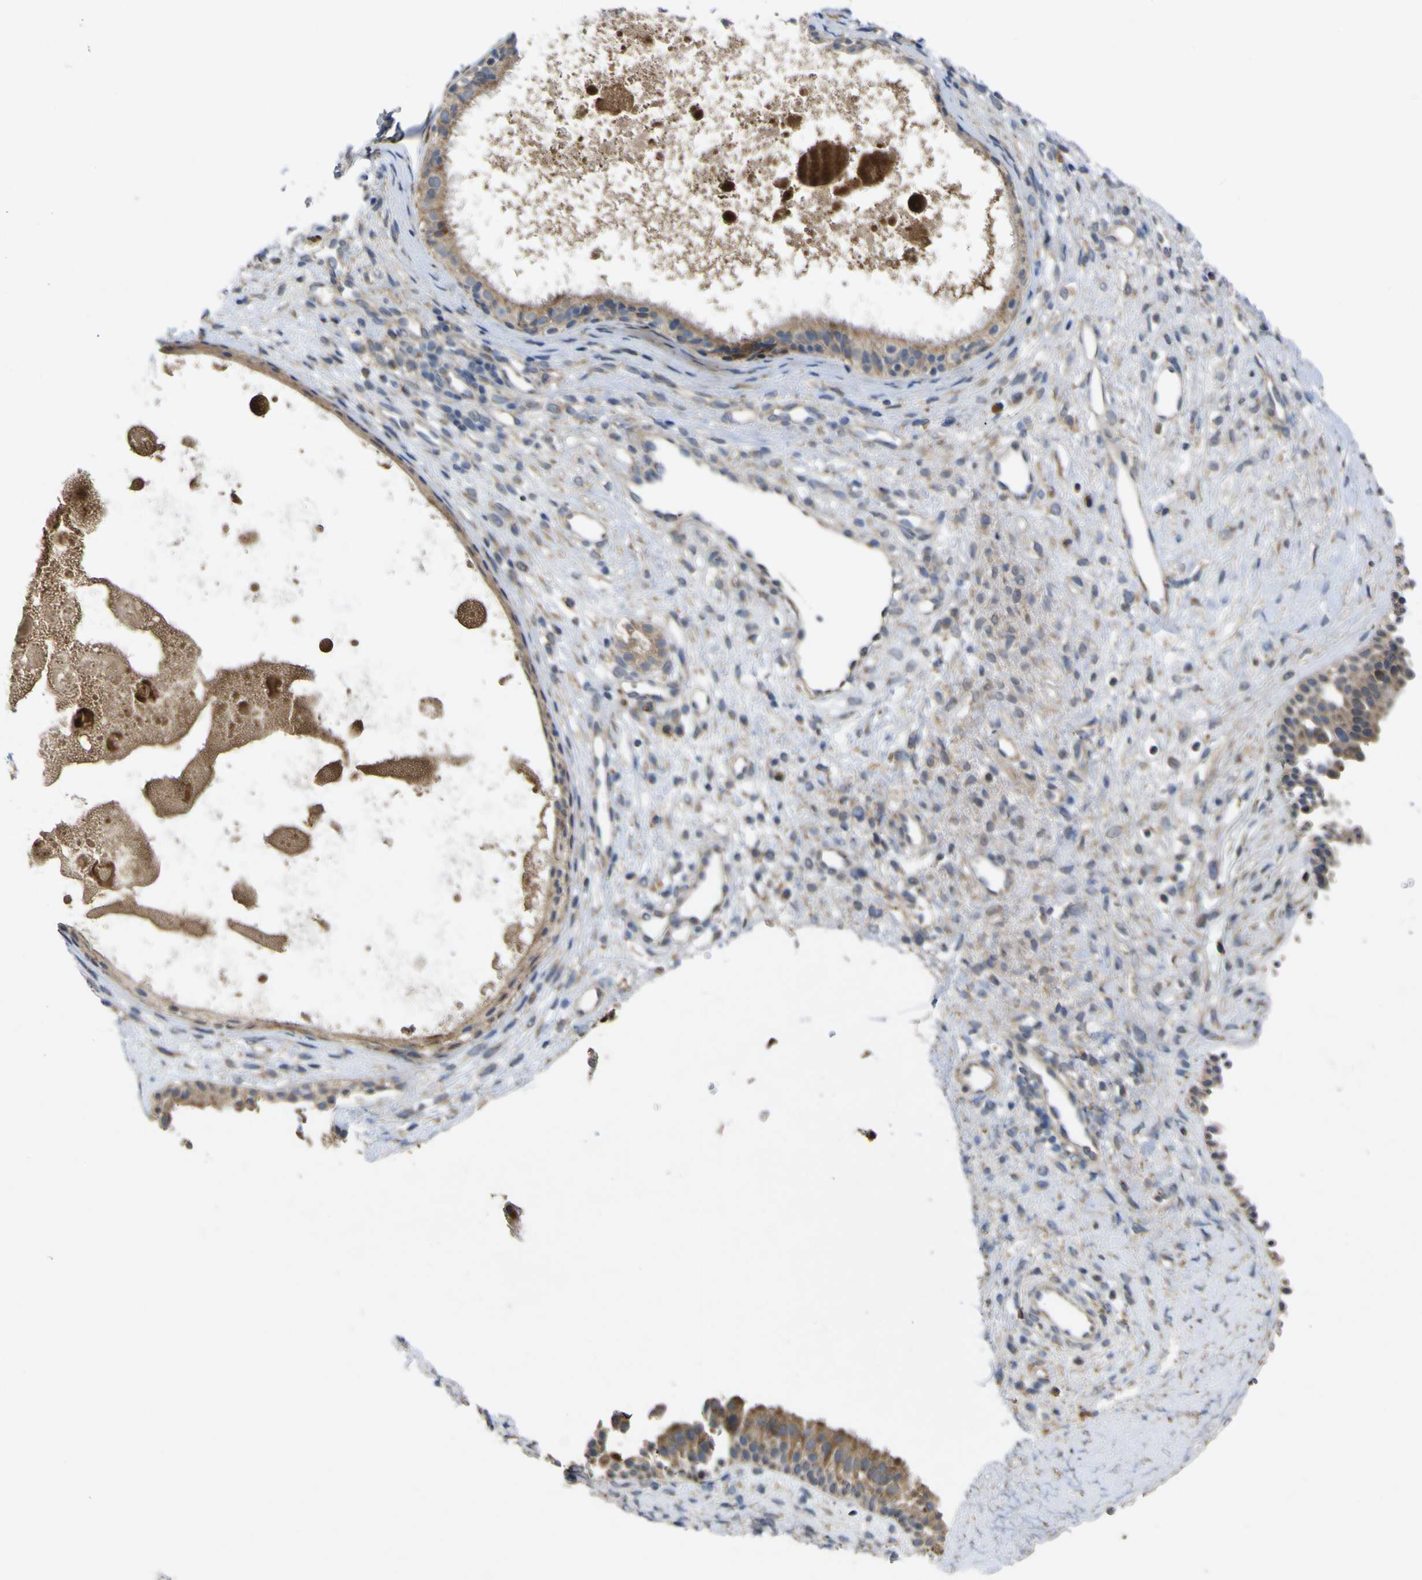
{"staining": {"intensity": "moderate", "quantity": ">75%", "location": "cytoplasmic/membranous,nuclear"}, "tissue": "nasopharynx", "cell_type": "Respiratory epithelial cells", "image_type": "normal", "snomed": [{"axis": "morphology", "description": "Normal tissue, NOS"}, {"axis": "topography", "description": "Nasopharynx"}], "caption": "High-magnification brightfield microscopy of normal nasopharynx stained with DAB (3,3'-diaminobenzidine) (brown) and counterstained with hematoxylin (blue). respiratory epithelial cells exhibit moderate cytoplasmic/membranous,nuclear expression is appreciated in about>75% of cells.", "gene": "IRAK2", "patient": {"sex": "male", "age": 22}}